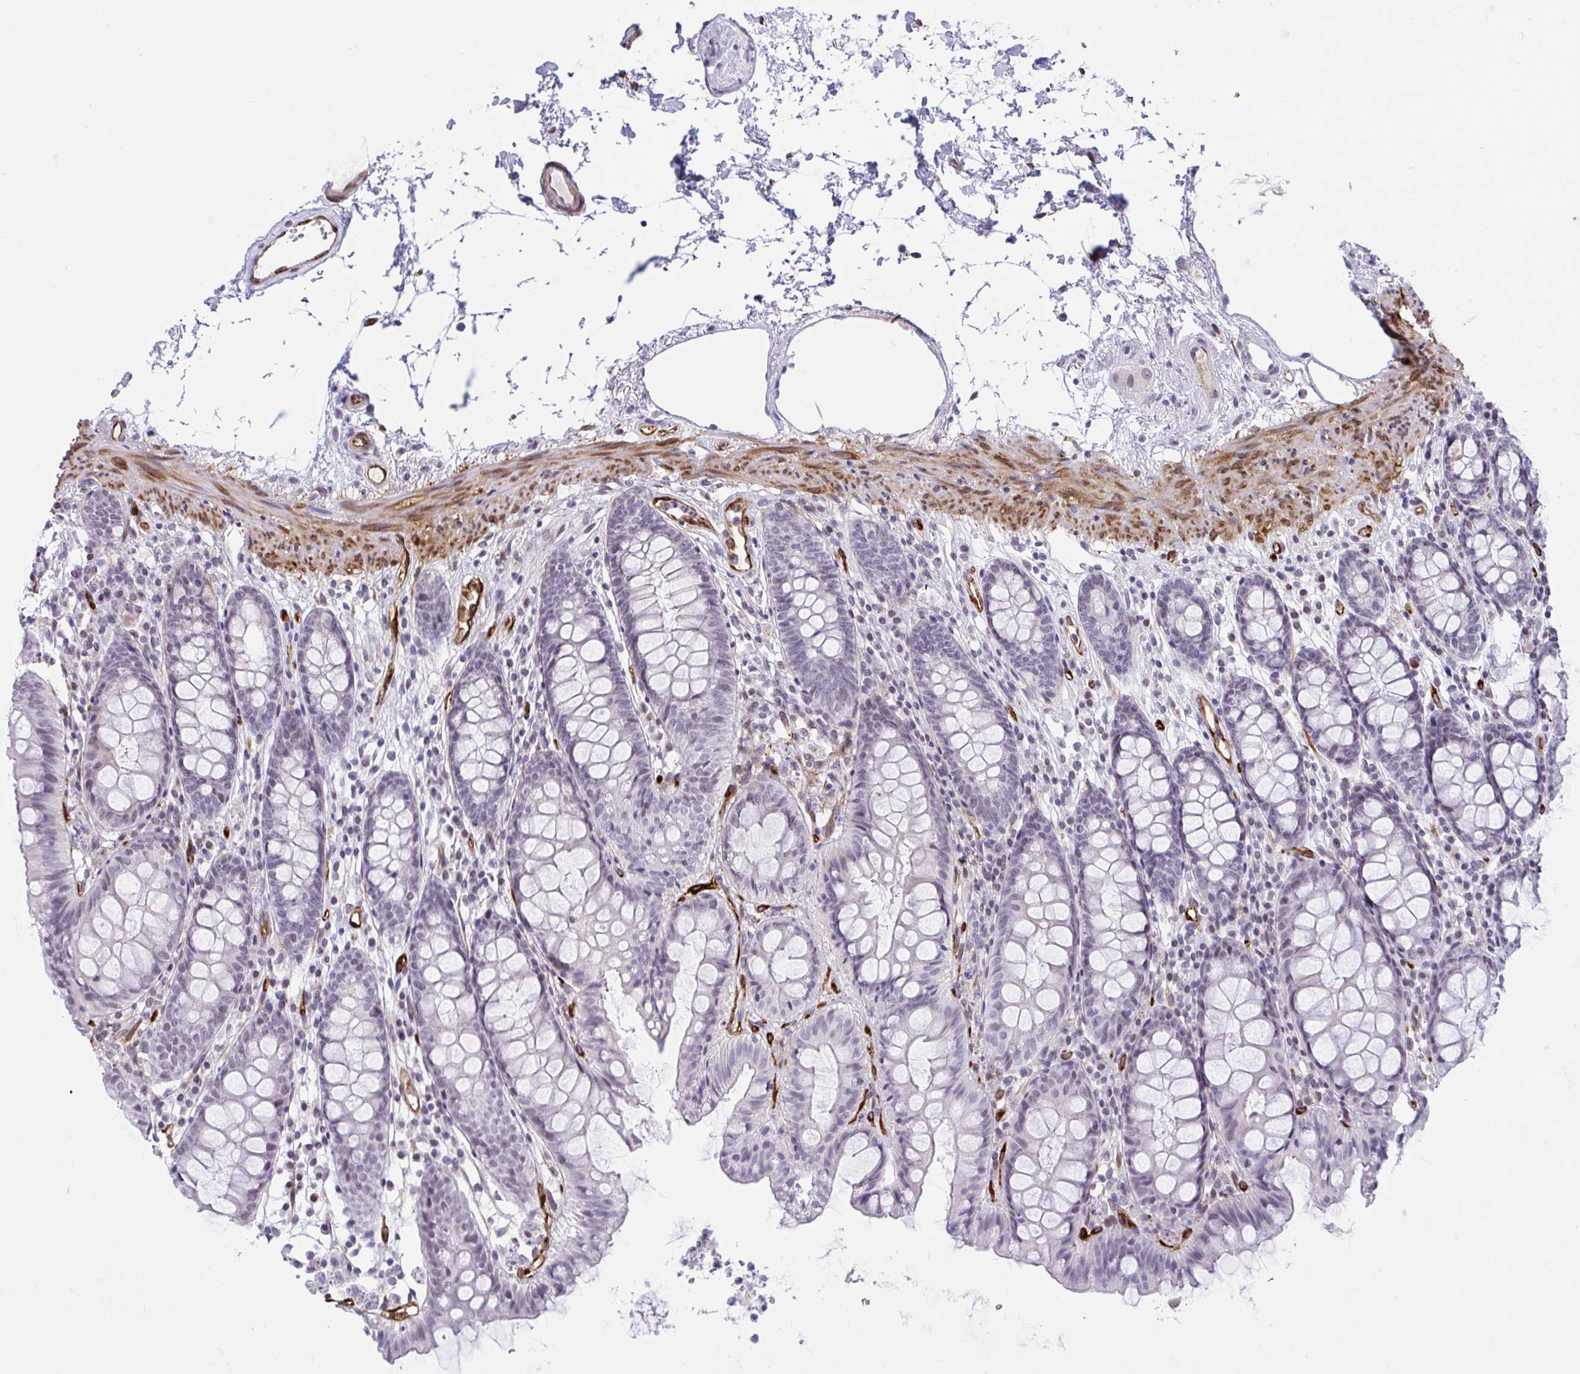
{"staining": {"intensity": "moderate", "quantity": "25%-75%", "location": "cytoplasmic/membranous"}, "tissue": "colon", "cell_type": "Endothelial cells", "image_type": "normal", "snomed": [{"axis": "morphology", "description": "Normal tissue, NOS"}, {"axis": "topography", "description": "Colon"}], "caption": "Protein analysis of unremarkable colon exhibits moderate cytoplasmic/membranous expression in about 25%-75% of endothelial cells. The protein is shown in brown color, while the nuclei are stained blue.", "gene": "EML1", "patient": {"sex": "female", "age": 84}}